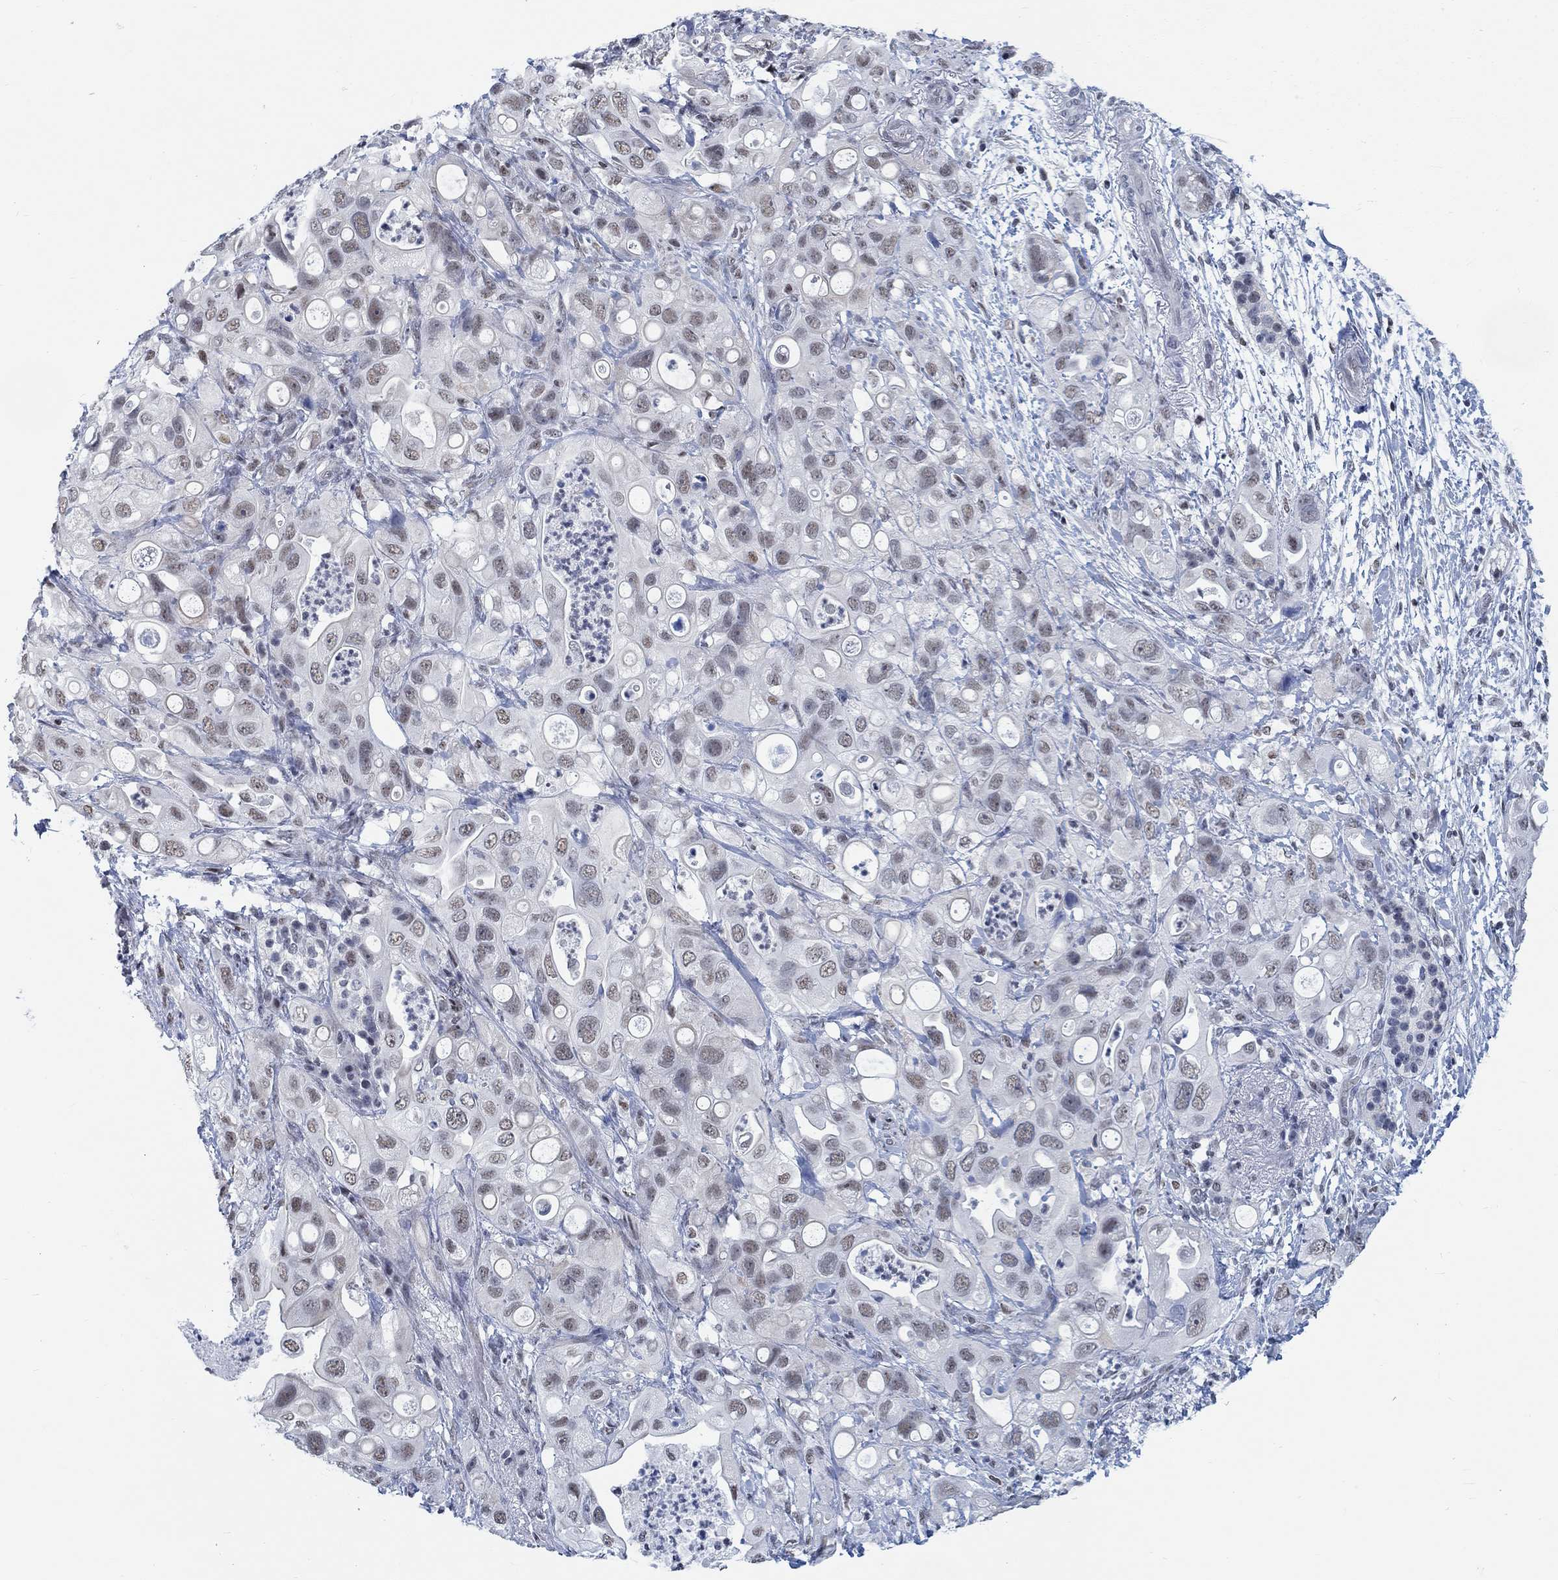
{"staining": {"intensity": "negative", "quantity": "none", "location": "none"}, "tissue": "pancreatic cancer", "cell_type": "Tumor cells", "image_type": "cancer", "snomed": [{"axis": "morphology", "description": "Adenocarcinoma, NOS"}, {"axis": "topography", "description": "Pancreas"}], "caption": "An IHC micrograph of adenocarcinoma (pancreatic) is shown. There is no staining in tumor cells of adenocarcinoma (pancreatic).", "gene": "KCNH8", "patient": {"sex": "female", "age": 72}}